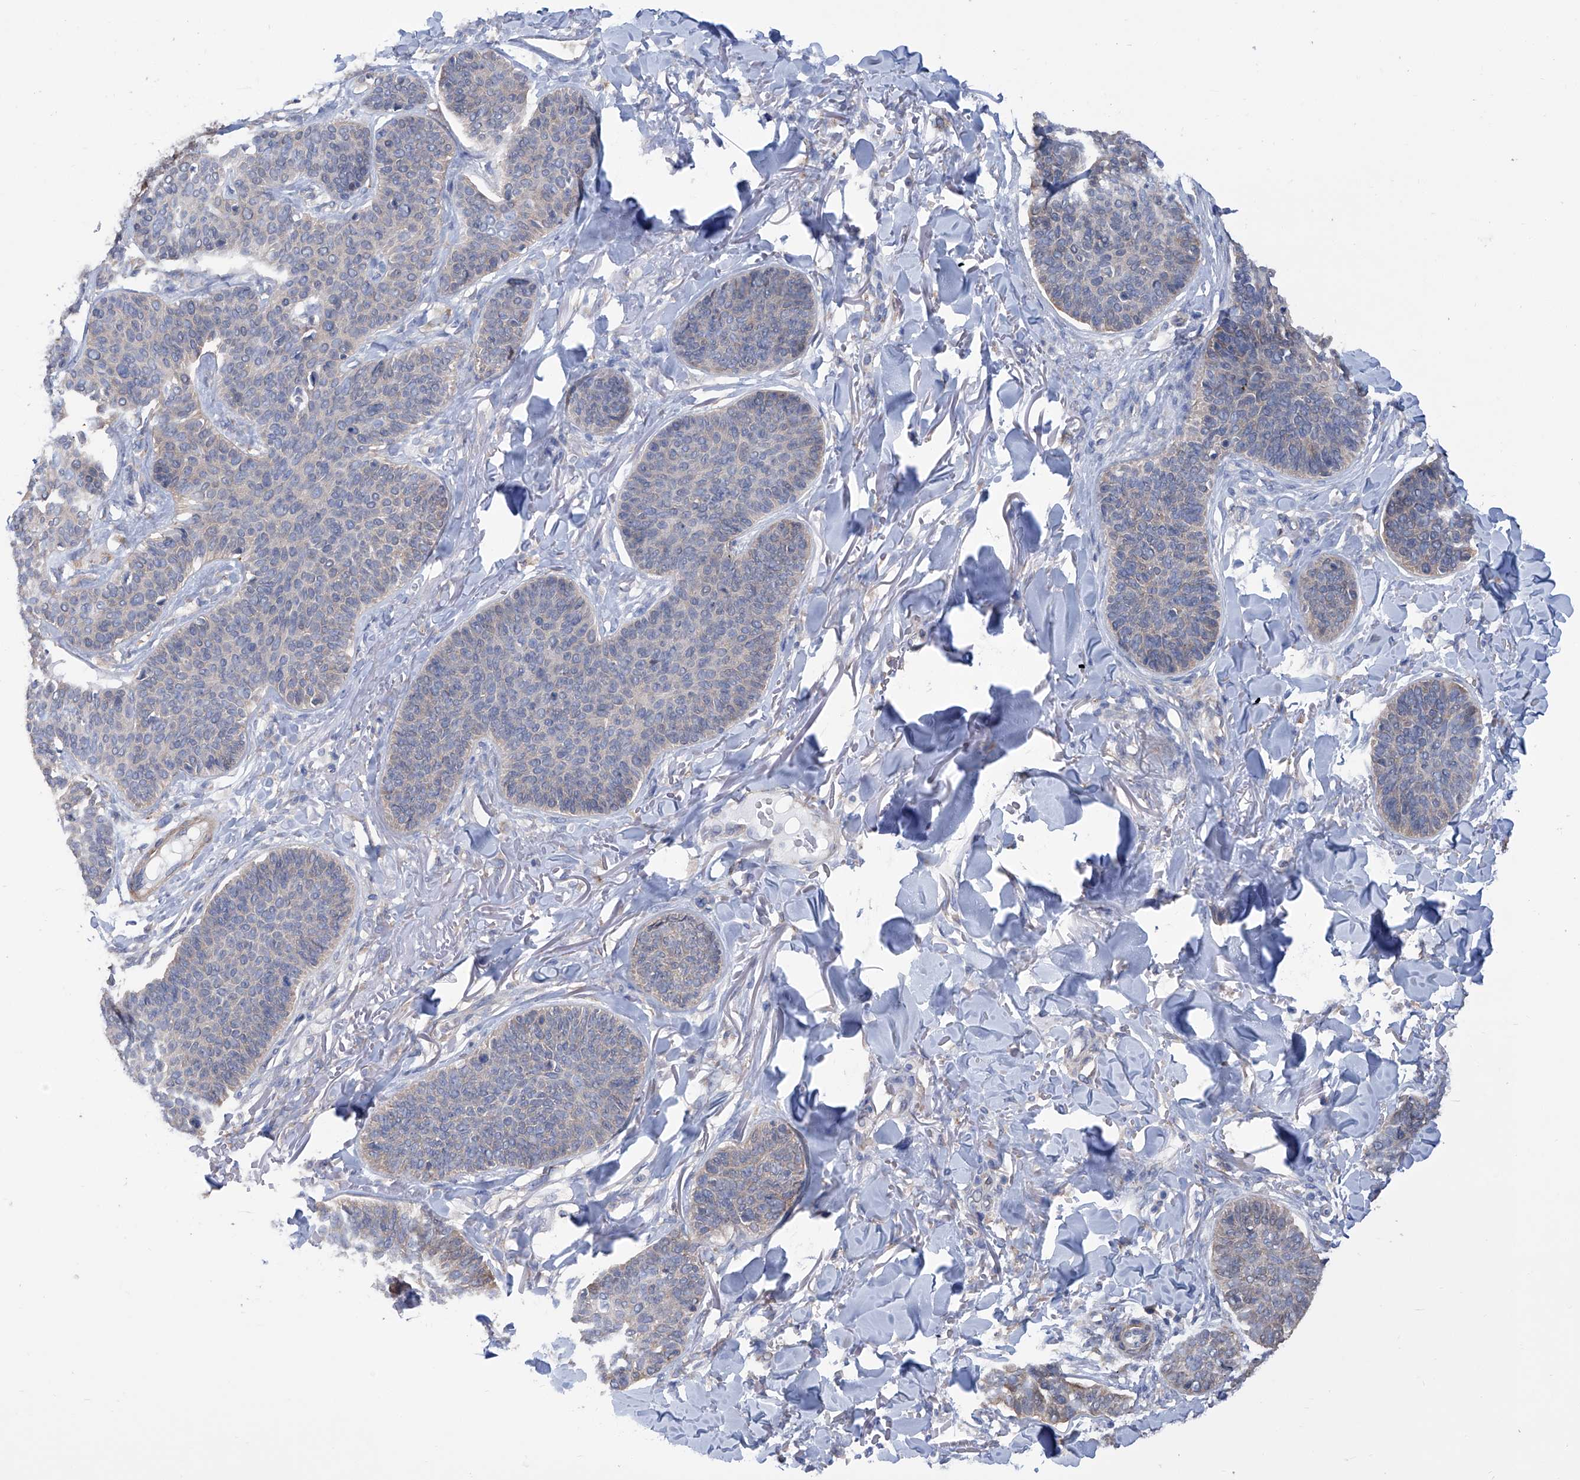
{"staining": {"intensity": "weak", "quantity": "25%-75%", "location": "cytoplasmic/membranous"}, "tissue": "skin cancer", "cell_type": "Tumor cells", "image_type": "cancer", "snomed": [{"axis": "morphology", "description": "Basal cell carcinoma"}, {"axis": "topography", "description": "Skin"}], "caption": "Skin basal cell carcinoma stained with a protein marker reveals weak staining in tumor cells.", "gene": "SMS", "patient": {"sex": "male", "age": 85}}